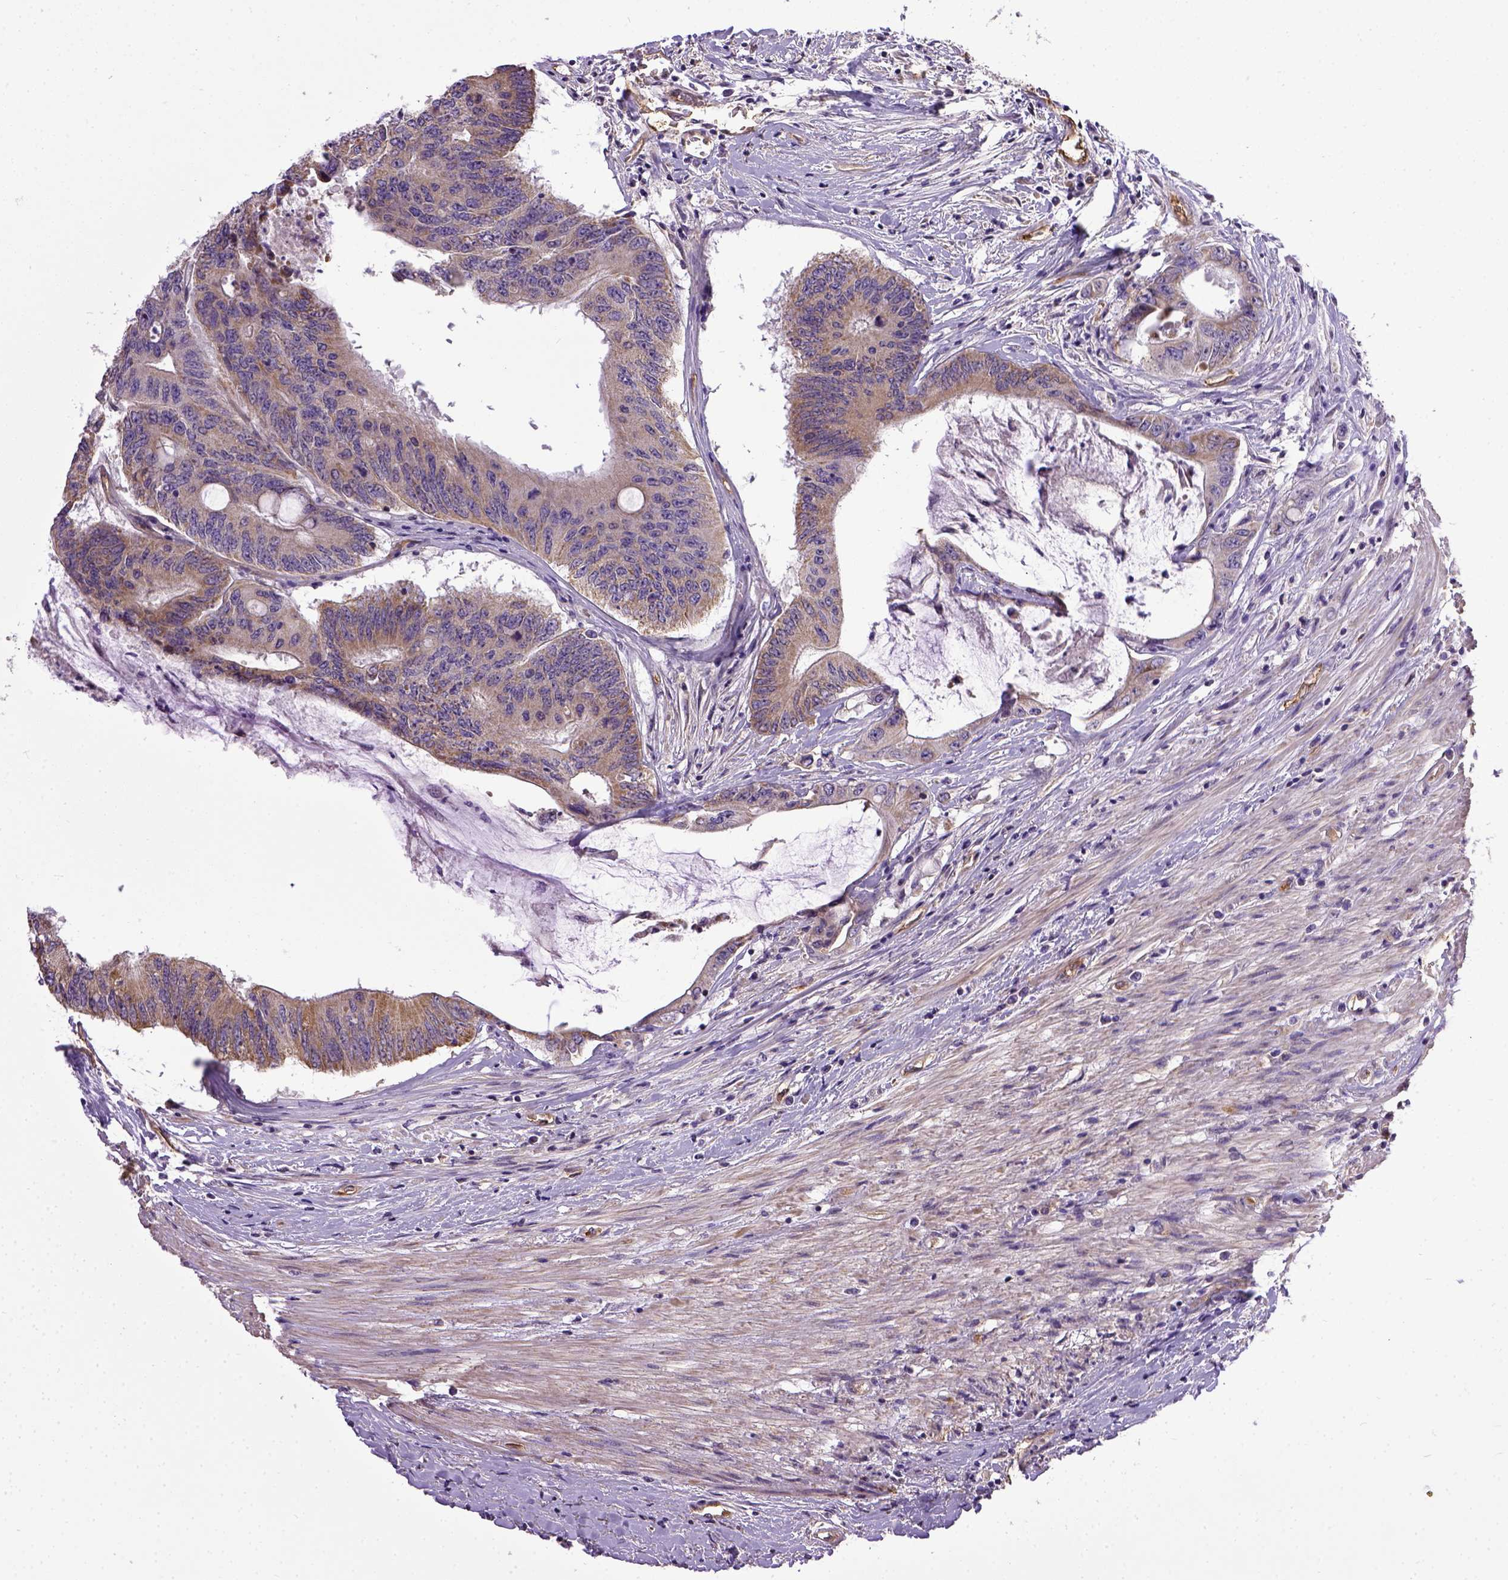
{"staining": {"intensity": "weak", "quantity": "25%-75%", "location": "cytoplasmic/membranous"}, "tissue": "colorectal cancer", "cell_type": "Tumor cells", "image_type": "cancer", "snomed": [{"axis": "morphology", "description": "Adenocarcinoma, NOS"}, {"axis": "topography", "description": "Rectum"}], "caption": "The immunohistochemical stain labels weak cytoplasmic/membranous expression in tumor cells of colorectal cancer tissue.", "gene": "ENG", "patient": {"sex": "male", "age": 59}}